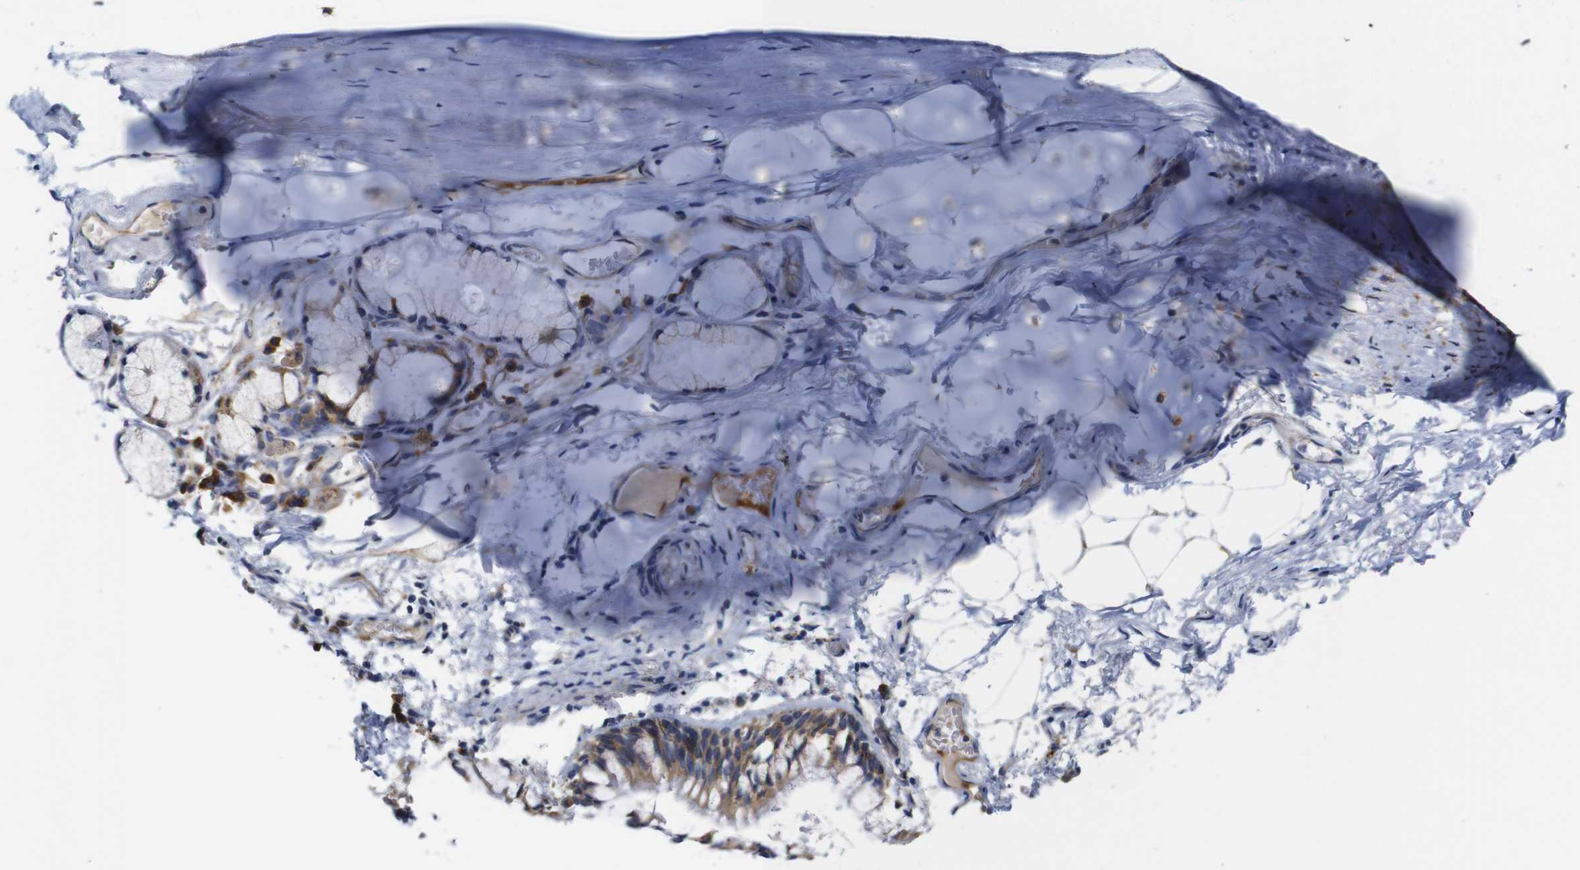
{"staining": {"intensity": "moderate", "quantity": ">75%", "location": "cytoplasmic/membranous"}, "tissue": "adipose tissue", "cell_type": "Adipocytes", "image_type": "normal", "snomed": [{"axis": "morphology", "description": "Normal tissue, NOS"}, {"axis": "topography", "description": "Cartilage tissue"}, {"axis": "topography", "description": "Bronchus"}], "caption": "Immunohistochemistry (IHC) (DAB (3,3'-diaminobenzidine)) staining of benign adipose tissue exhibits moderate cytoplasmic/membranous protein expression in approximately >75% of adipocytes.", "gene": "CLCC1", "patient": {"sex": "female", "age": 73}}